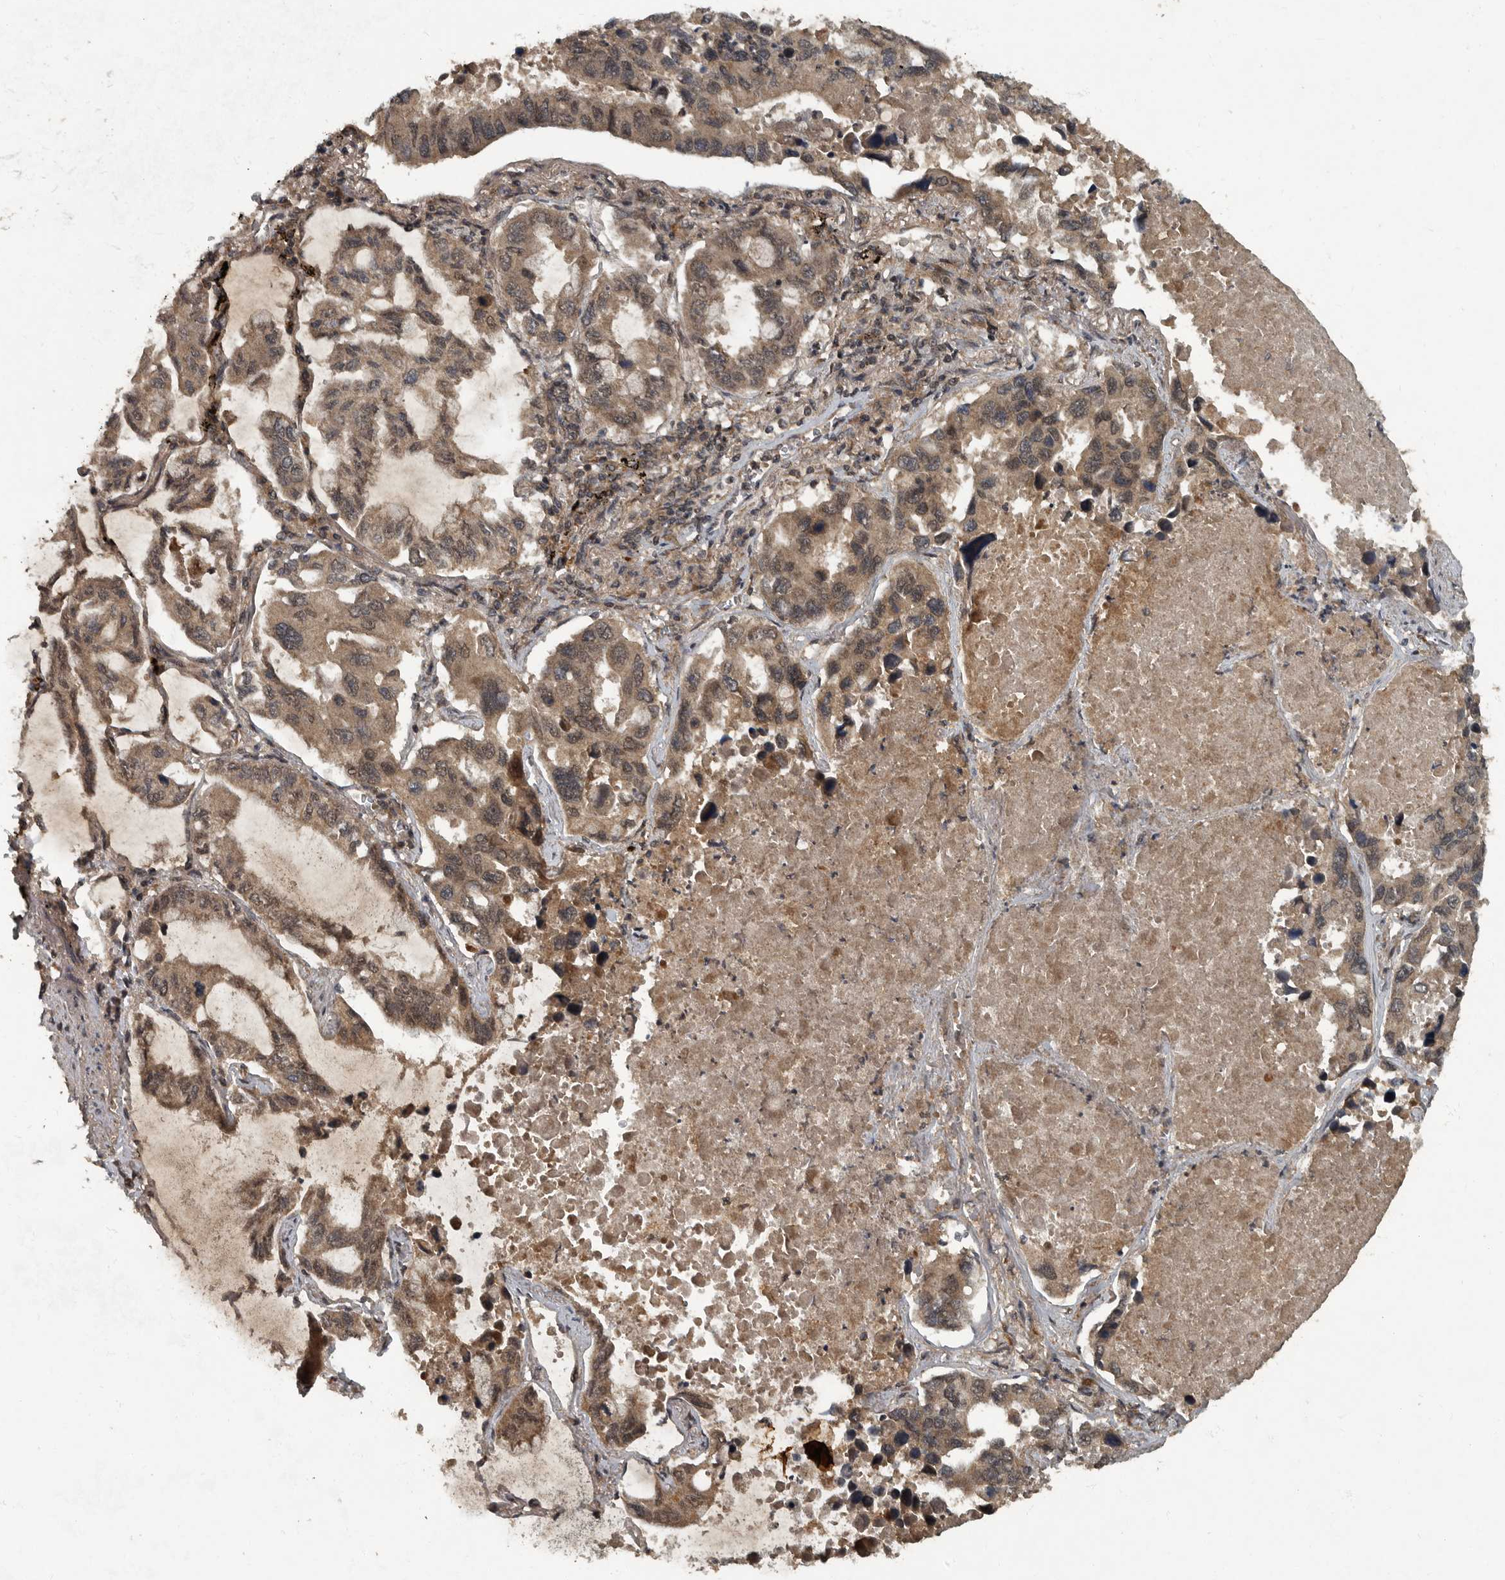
{"staining": {"intensity": "moderate", "quantity": ">75%", "location": "cytoplasmic/membranous,nuclear"}, "tissue": "lung cancer", "cell_type": "Tumor cells", "image_type": "cancer", "snomed": [{"axis": "morphology", "description": "Adenocarcinoma, NOS"}, {"axis": "topography", "description": "Lung"}], "caption": "Lung adenocarcinoma was stained to show a protein in brown. There is medium levels of moderate cytoplasmic/membranous and nuclear staining in approximately >75% of tumor cells.", "gene": "FOXO1", "patient": {"sex": "male", "age": 64}}